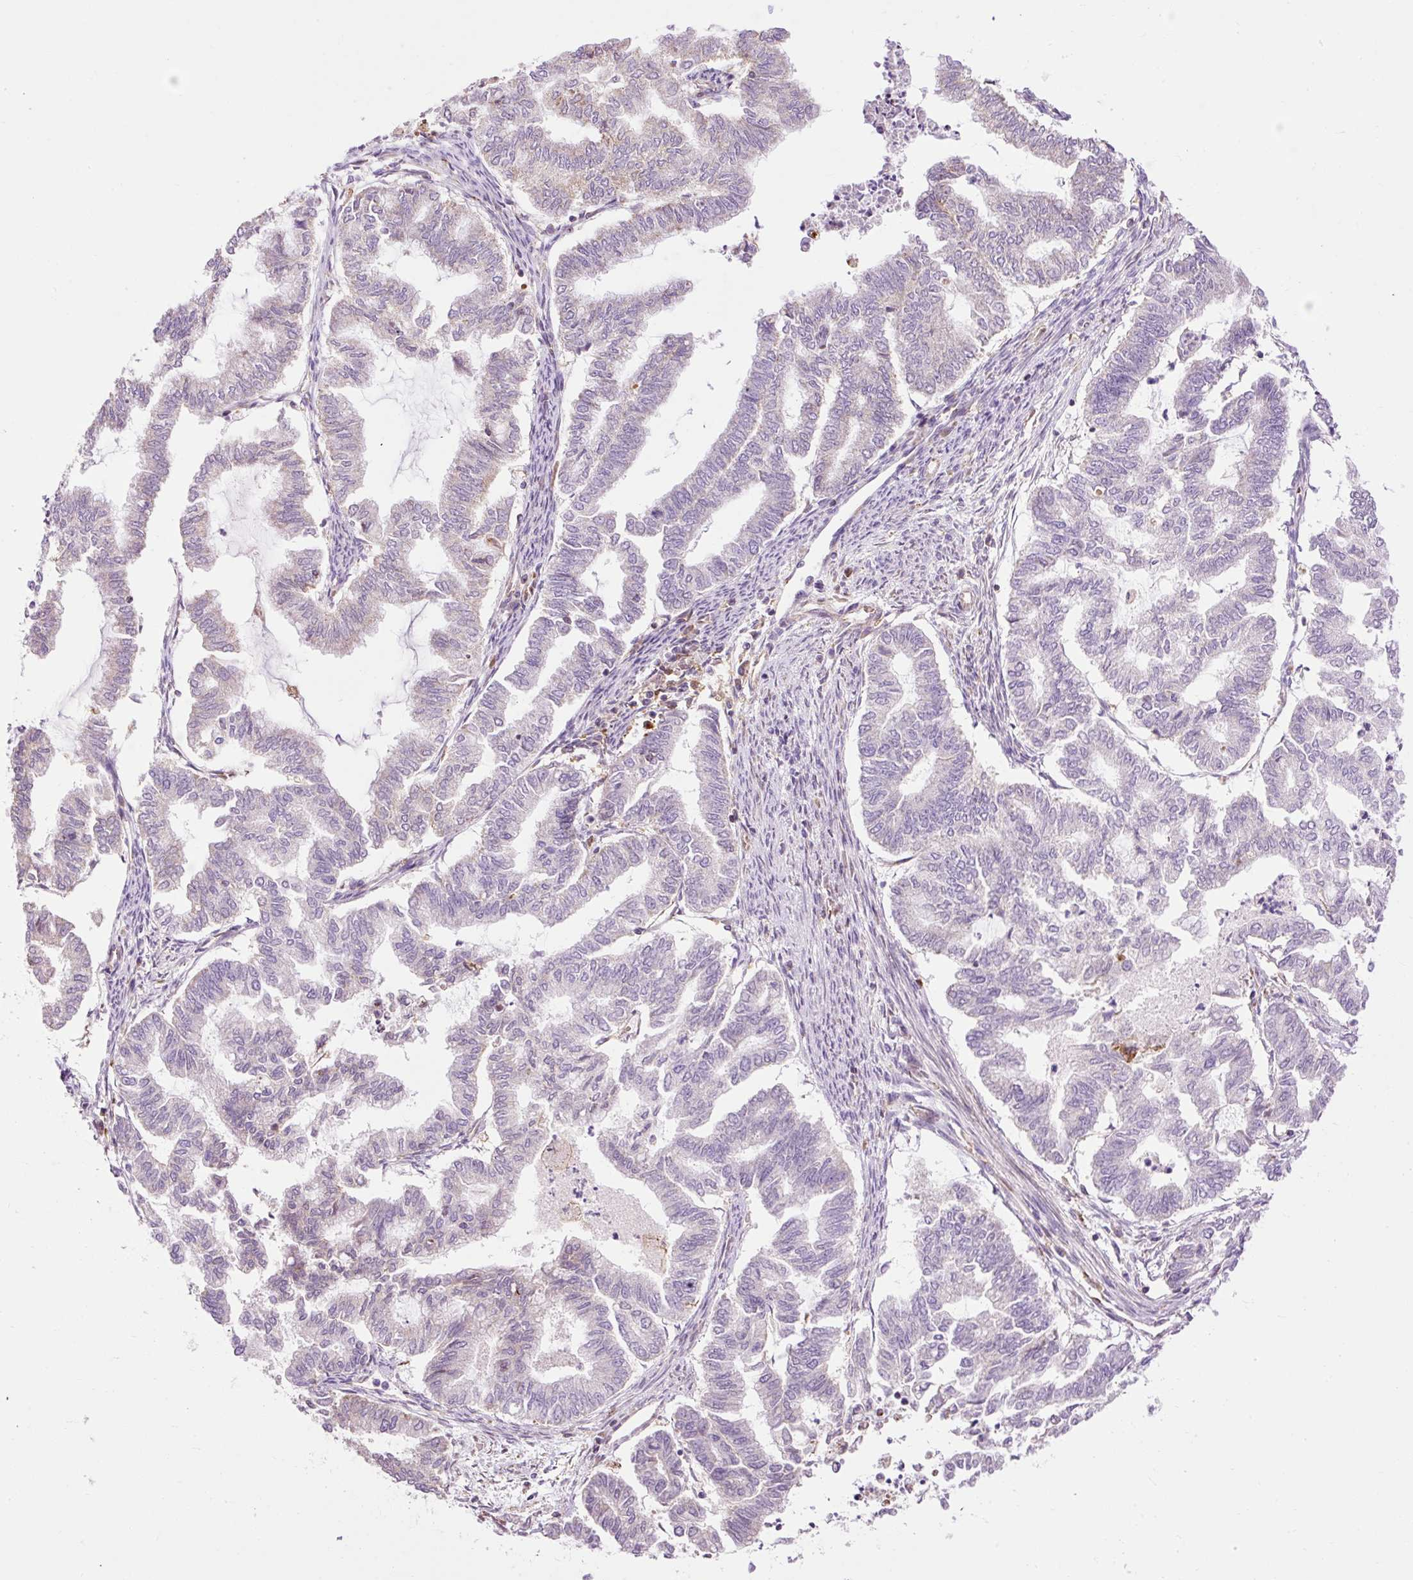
{"staining": {"intensity": "weak", "quantity": "<25%", "location": "cytoplasmic/membranous"}, "tissue": "endometrial cancer", "cell_type": "Tumor cells", "image_type": "cancer", "snomed": [{"axis": "morphology", "description": "Adenocarcinoma, NOS"}, {"axis": "topography", "description": "Endometrium"}], "caption": "Tumor cells are negative for protein expression in human endometrial cancer.", "gene": "CD83", "patient": {"sex": "female", "age": 79}}